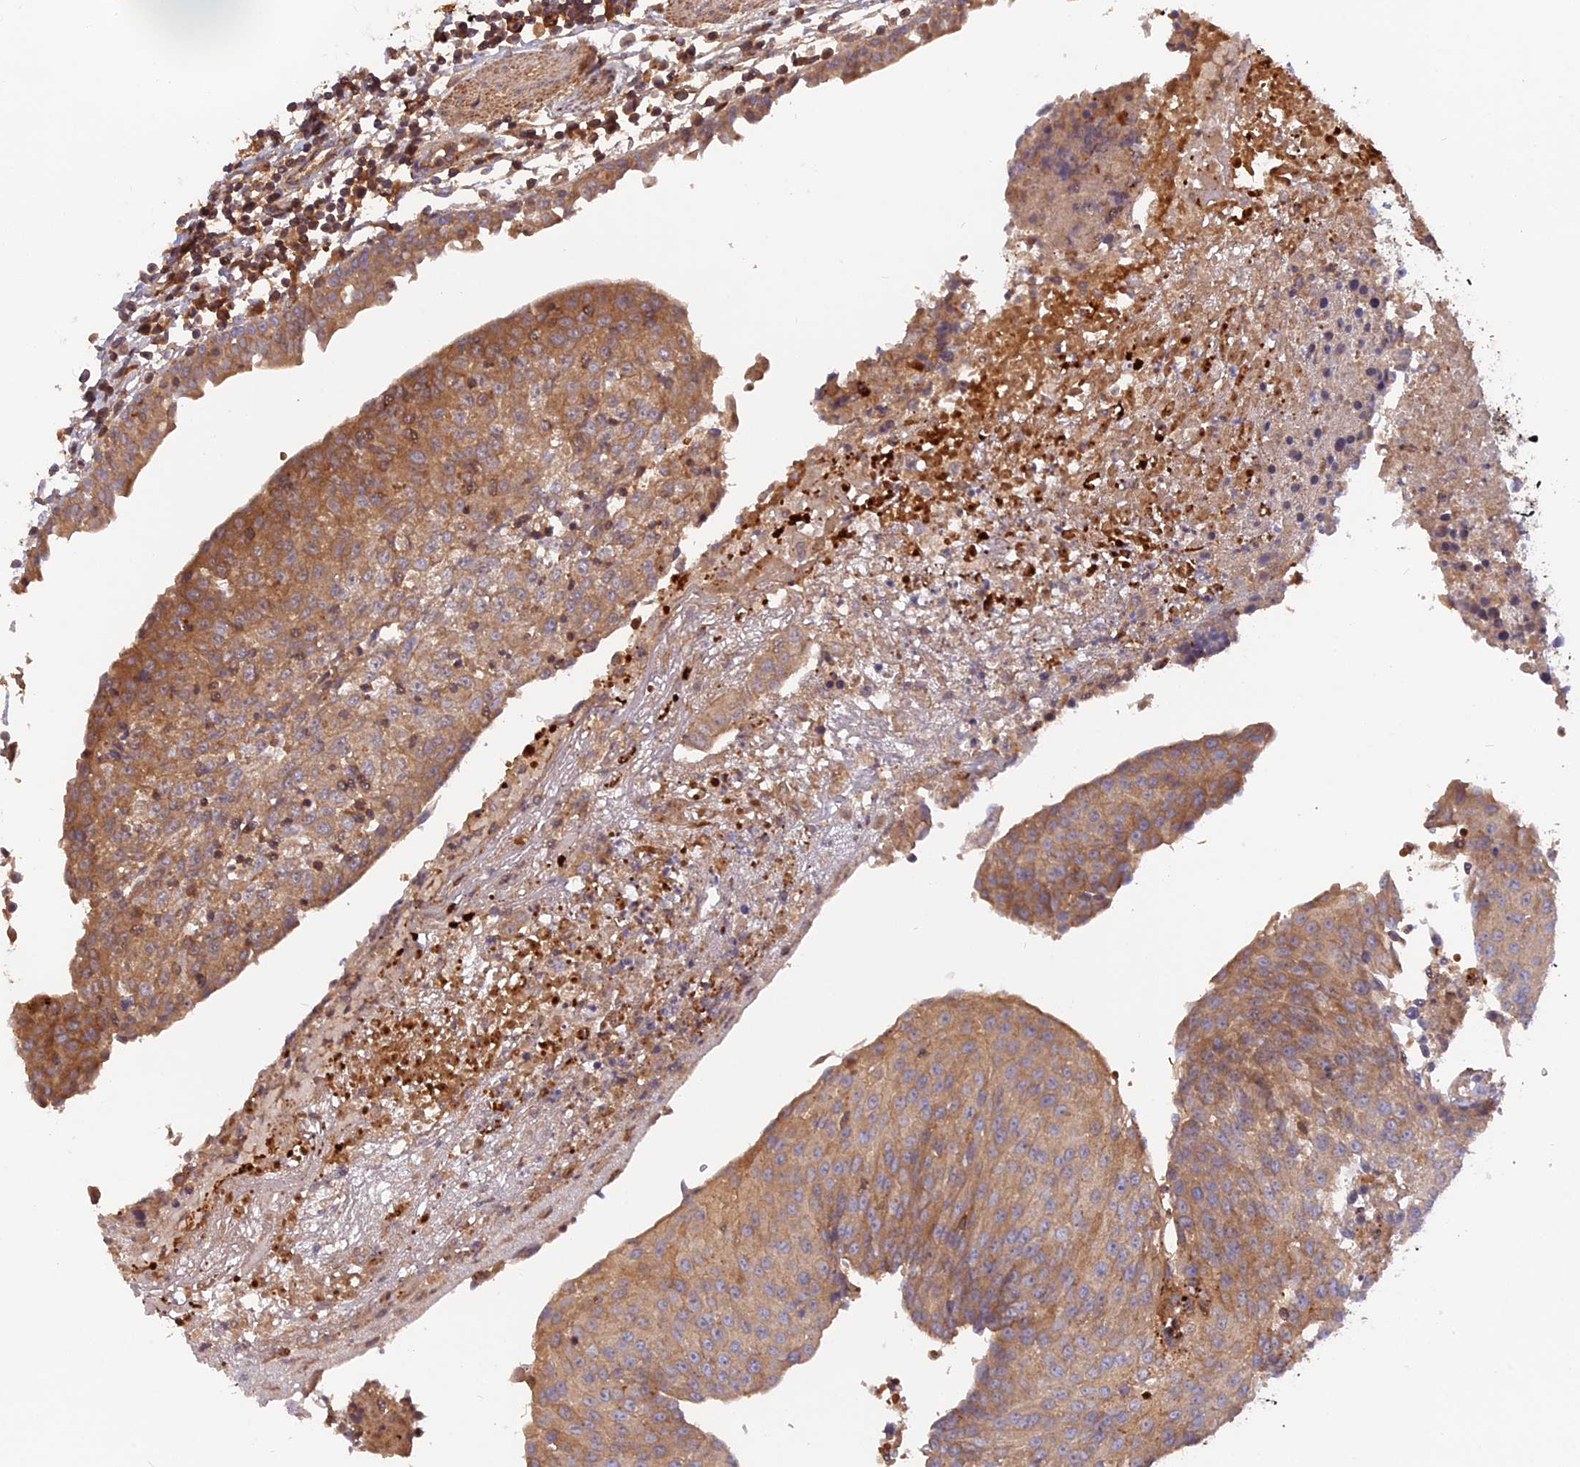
{"staining": {"intensity": "moderate", "quantity": ">75%", "location": "cytoplasmic/membranous"}, "tissue": "urothelial cancer", "cell_type": "Tumor cells", "image_type": "cancer", "snomed": [{"axis": "morphology", "description": "Urothelial carcinoma, High grade"}, {"axis": "topography", "description": "Urinary bladder"}], "caption": "Protein positivity by immunohistochemistry (IHC) demonstrates moderate cytoplasmic/membranous positivity in approximately >75% of tumor cells in urothelial cancer.", "gene": "CPNE7", "patient": {"sex": "female", "age": 85}}